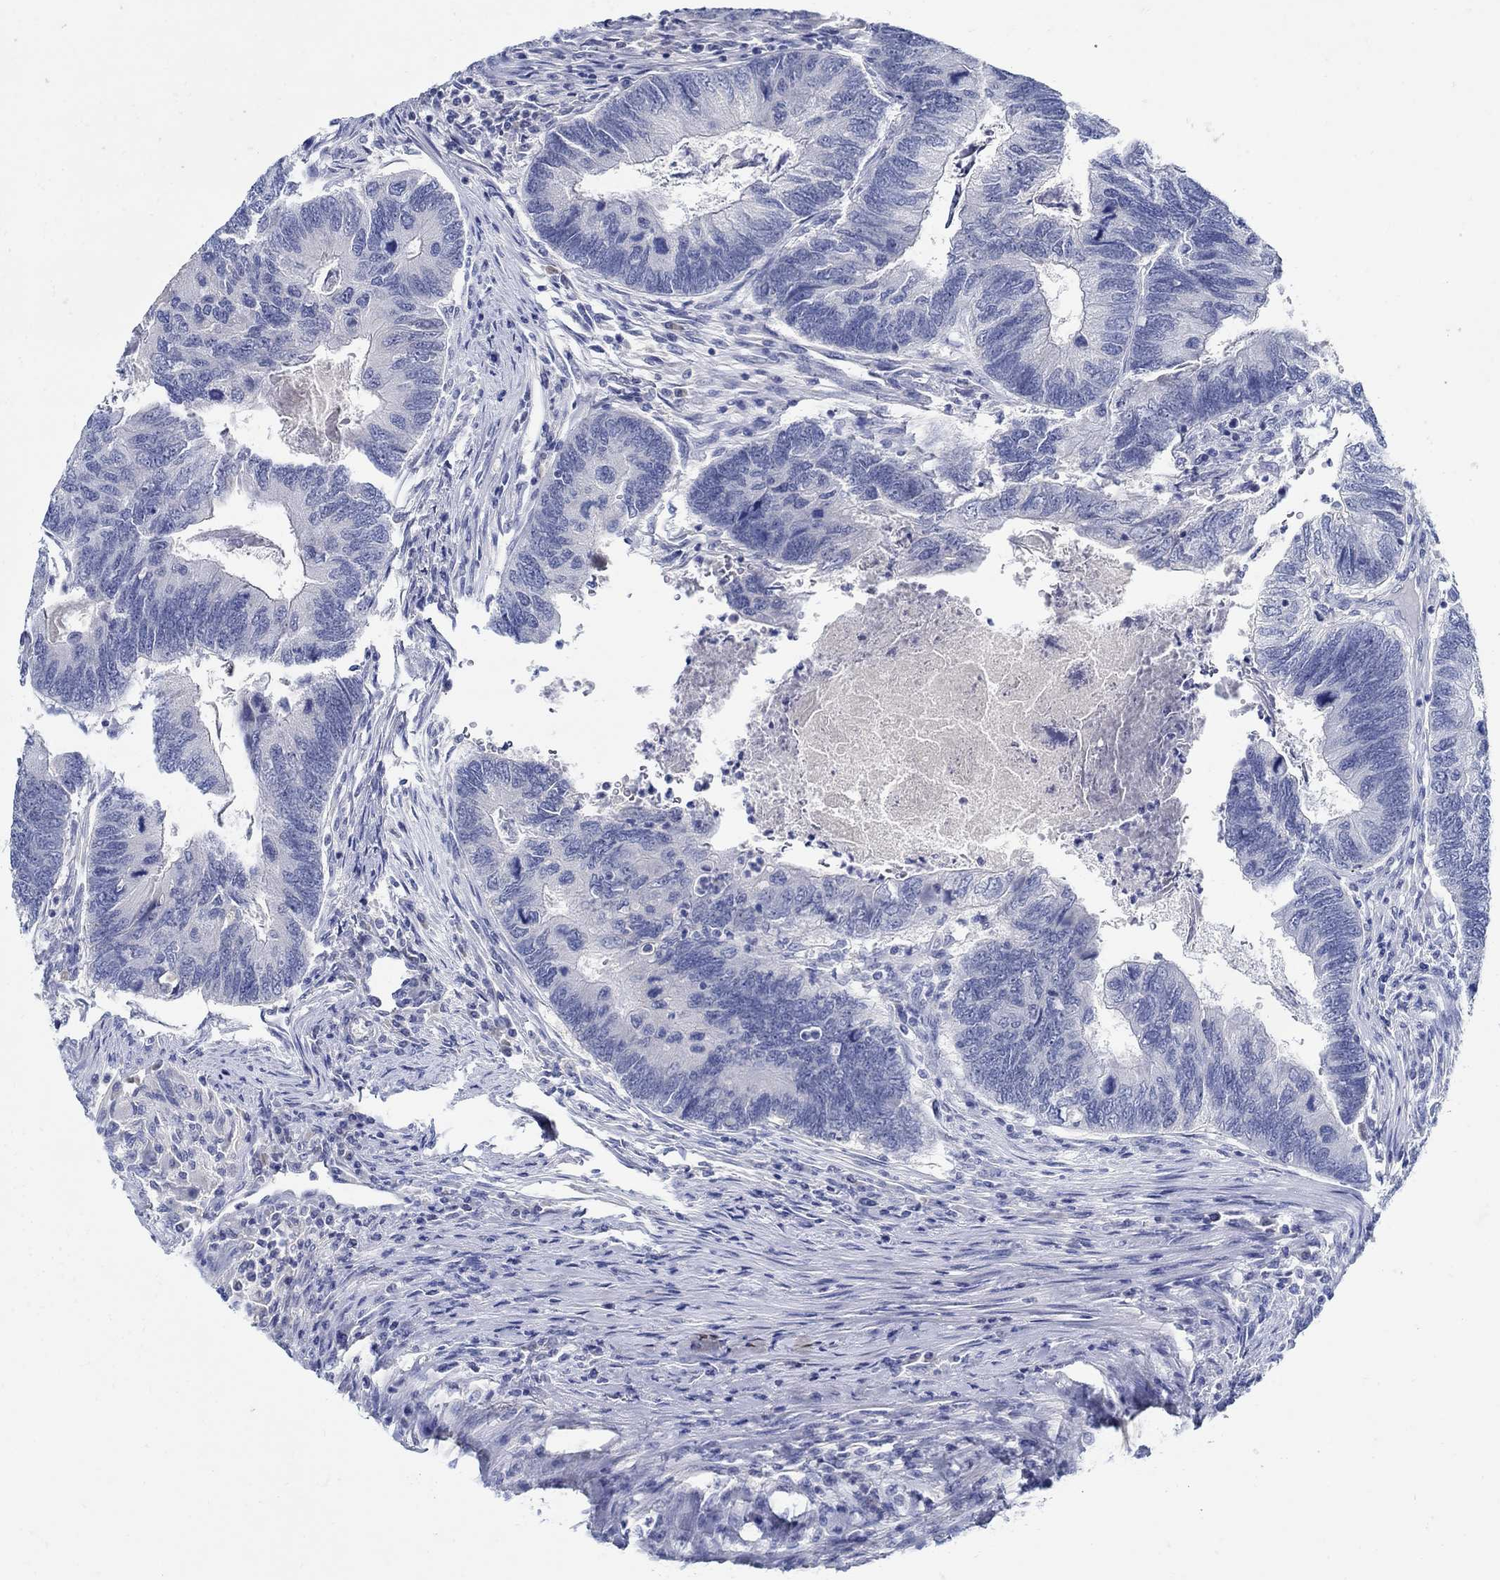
{"staining": {"intensity": "negative", "quantity": "none", "location": "none"}, "tissue": "colorectal cancer", "cell_type": "Tumor cells", "image_type": "cancer", "snomed": [{"axis": "morphology", "description": "Adenocarcinoma, NOS"}, {"axis": "topography", "description": "Colon"}], "caption": "Image shows no protein staining in tumor cells of adenocarcinoma (colorectal) tissue.", "gene": "PAX9", "patient": {"sex": "female", "age": 67}}